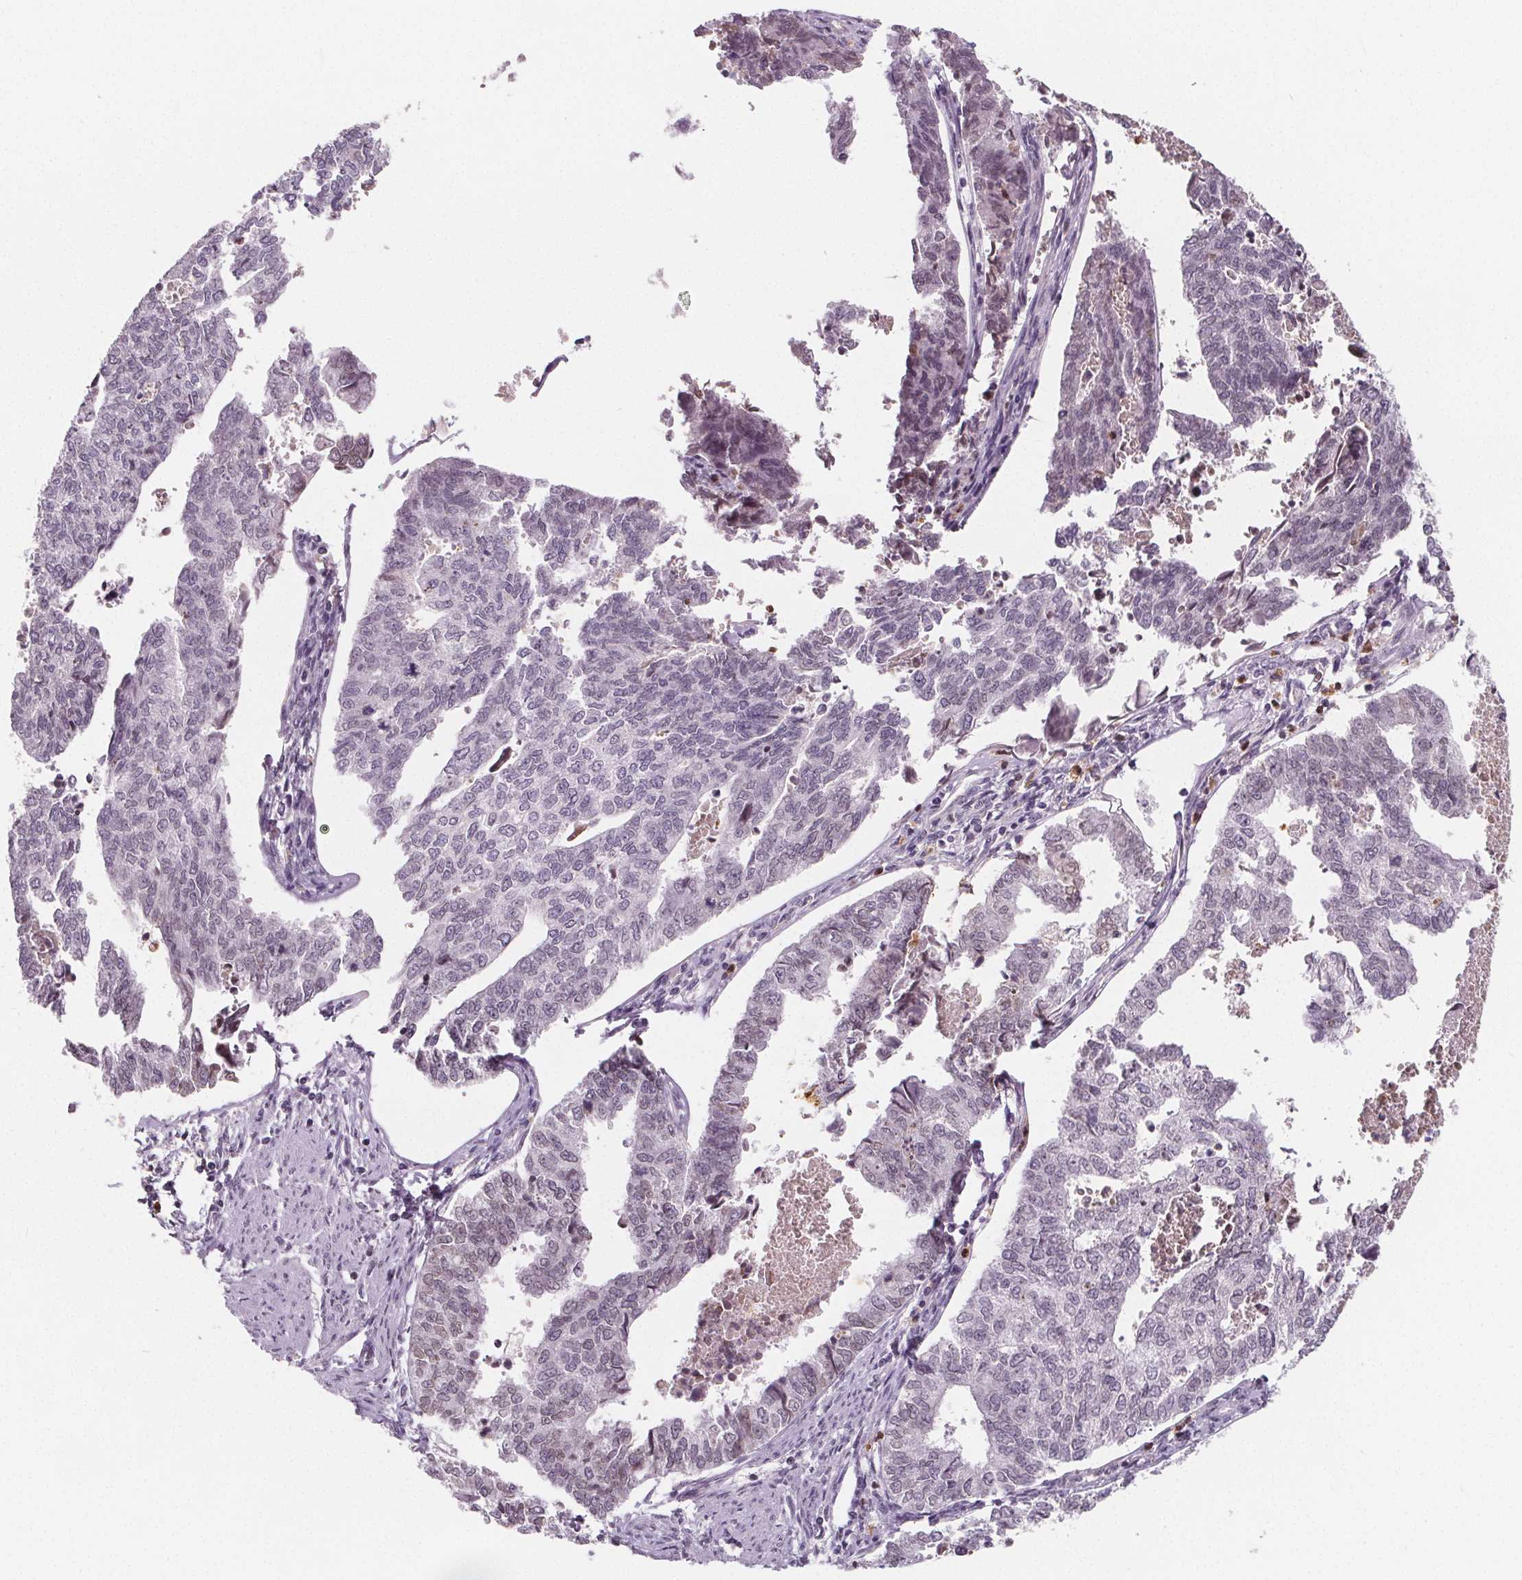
{"staining": {"intensity": "negative", "quantity": "none", "location": "none"}, "tissue": "endometrial cancer", "cell_type": "Tumor cells", "image_type": "cancer", "snomed": [{"axis": "morphology", "description": "Adenocarcinoma, NOS"}, {"axis": "topography", "description": "Endometrium"}], "caption": "High power microscopy micrograph of an IHC histopathology image of endometrial cancer (adenocarcinoma), revealing no significant positivity in tumor cells.", "gene": "TTC39C", "patient": {"sex": "female", "age": 73}}